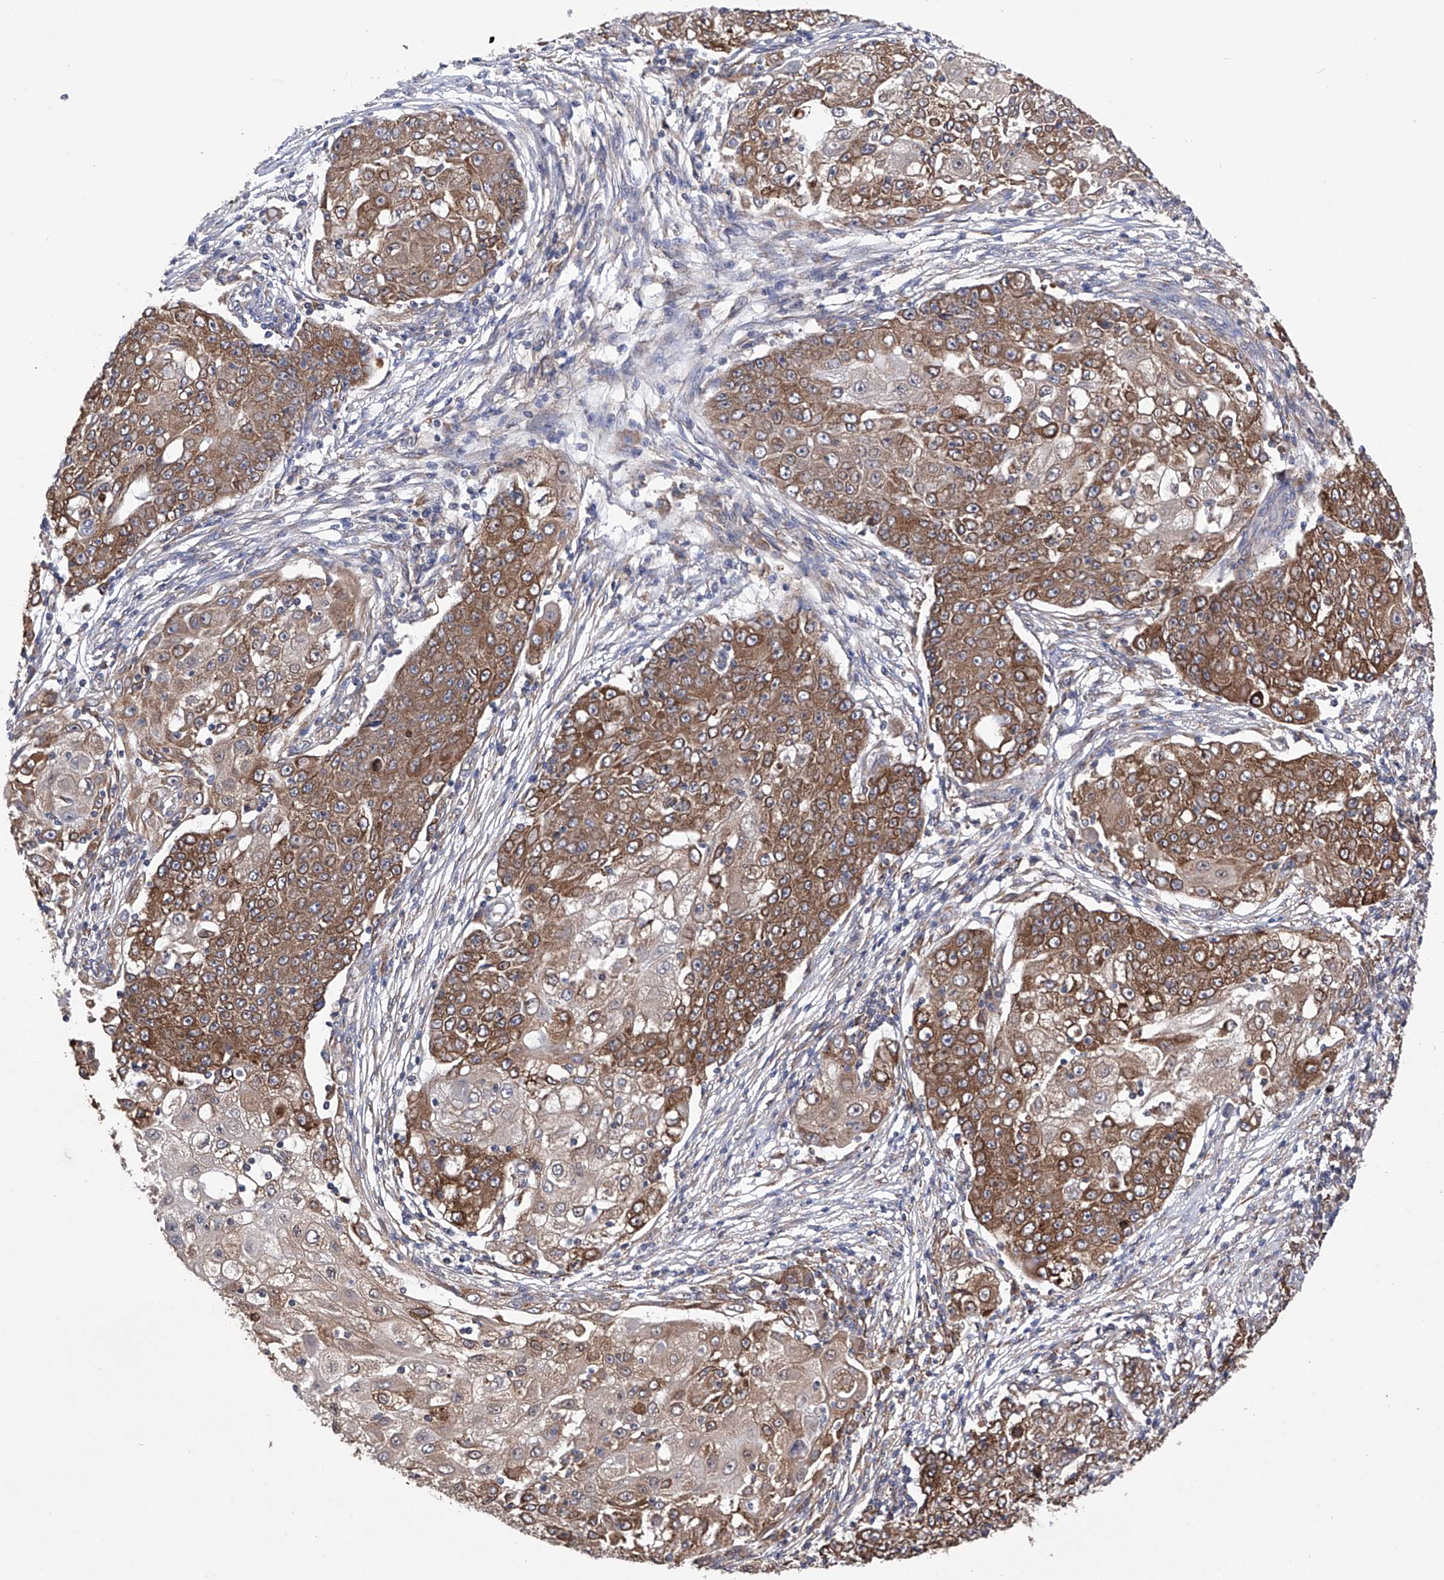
{"staining": {"intensity": "moderate", "quantity": ">75%", "location": "cytoplasmic/membranous"}, "tissue": "ovarian cancer", "cell_type": "Tumor cells", "image_type": "cancer", "snomed": [{"axis": "morphology", "description": "Carcinoma, endometroid"}, {"axis": "topography", "description": "Ovary"}], "caption": "Brown immunohistochemical staining in human endometroid carcinoma (ovarian) reveals moderate cytoplasmic/membranous positivity in about >75% of tumor cells.", "gene": "DNAH8", "patient": {"sex": "female", "age": 42}}